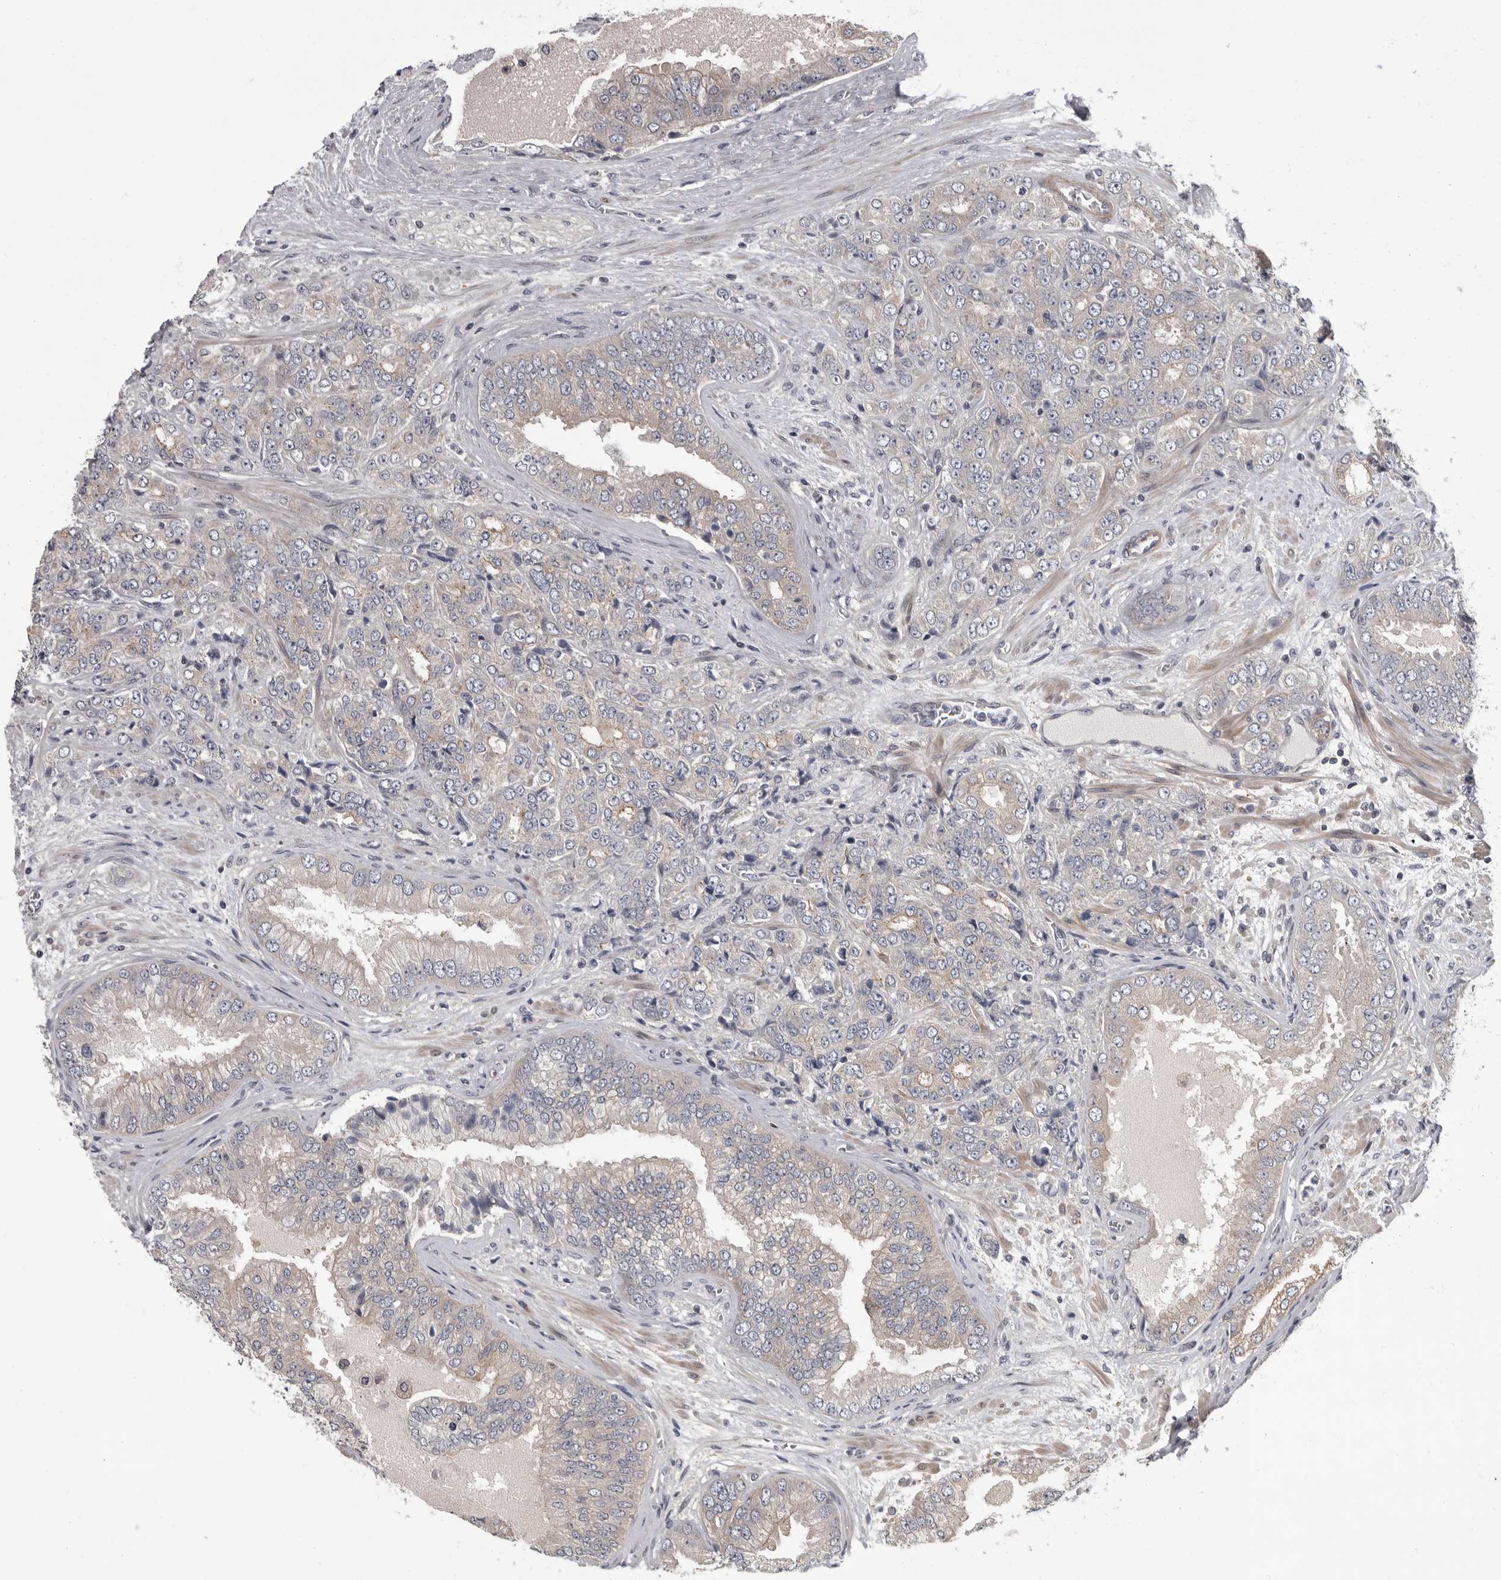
{"staining": {"intensity": "negative", "quantity": "none", "location": "none"}, "tissue": "prostate cancer", "cell_type": "Tumor cells", "image_type": "cancer", "snomed": [{"axis": "morphology", "description": "Adenocarcinoma, High grade"}, {"axis": "topography", "description": "Prostate"}], "caption": "Immunohistochemical staining of human prostate adenocarcinoma (high-grade) shows no significant expression in tumor cells.", "gene": "PDE7A", "patient": {"sex": "male", "age": 58}}